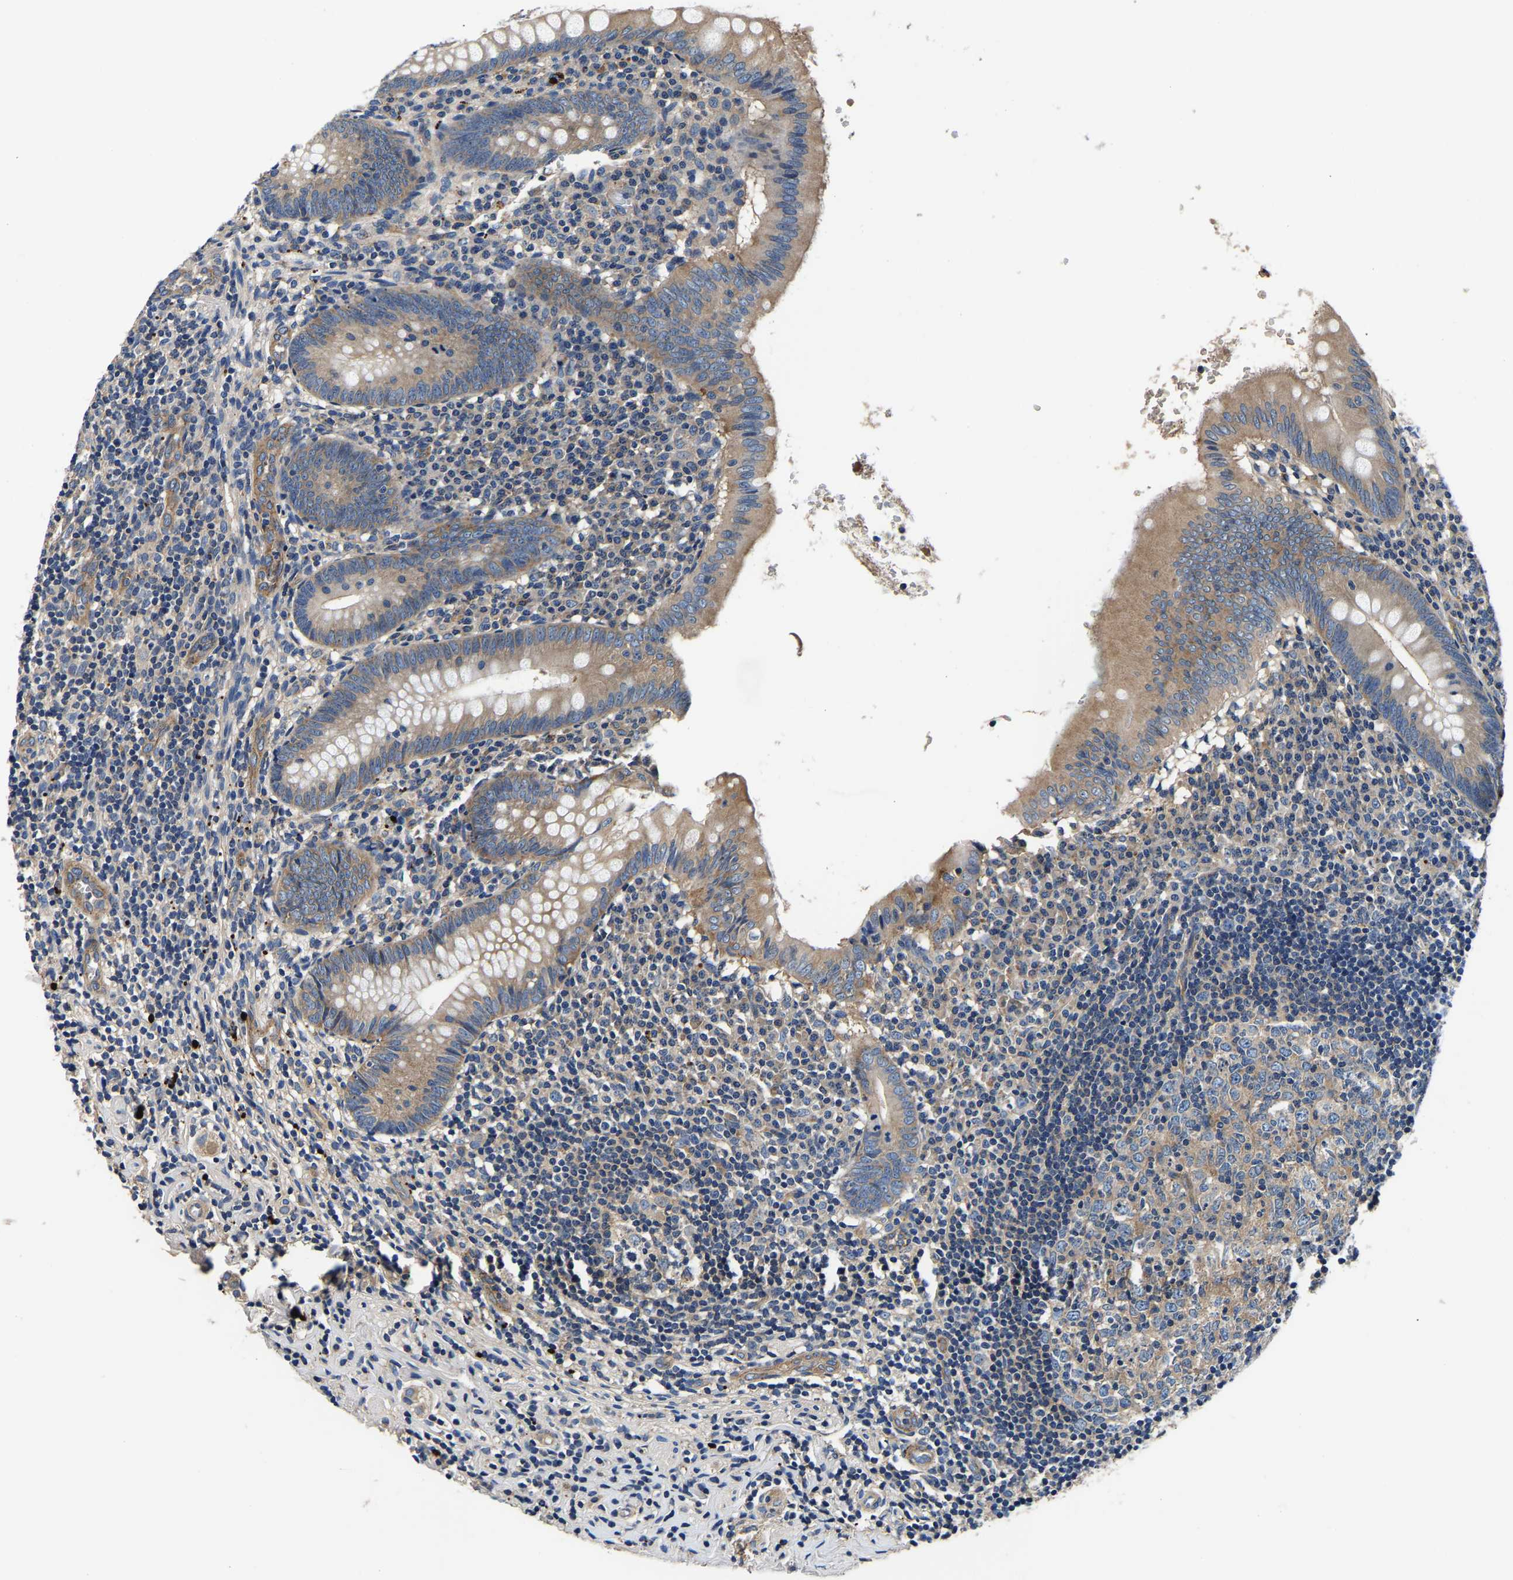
{"staining": {"intensity": "moderate", "quantity": ">75%", "location": "cytoplasmic/membranous"}, "tissue": "appendix", "cell_type": "Glandular cells", "image_type": "normal", "snomed": [{"axis": "morphology", "description": "Normal tissue, NOS"}, {"axis": "topography", "description": "Appendix"}], "caption": "About >75% of glandular cells in benign appendix display moderate cytoplasmic/membranous protein expression as visualized by brown immunohistochemical staining.", "gene": "SH3GLB1", "patient": {"sex": "male", "age": 8}}